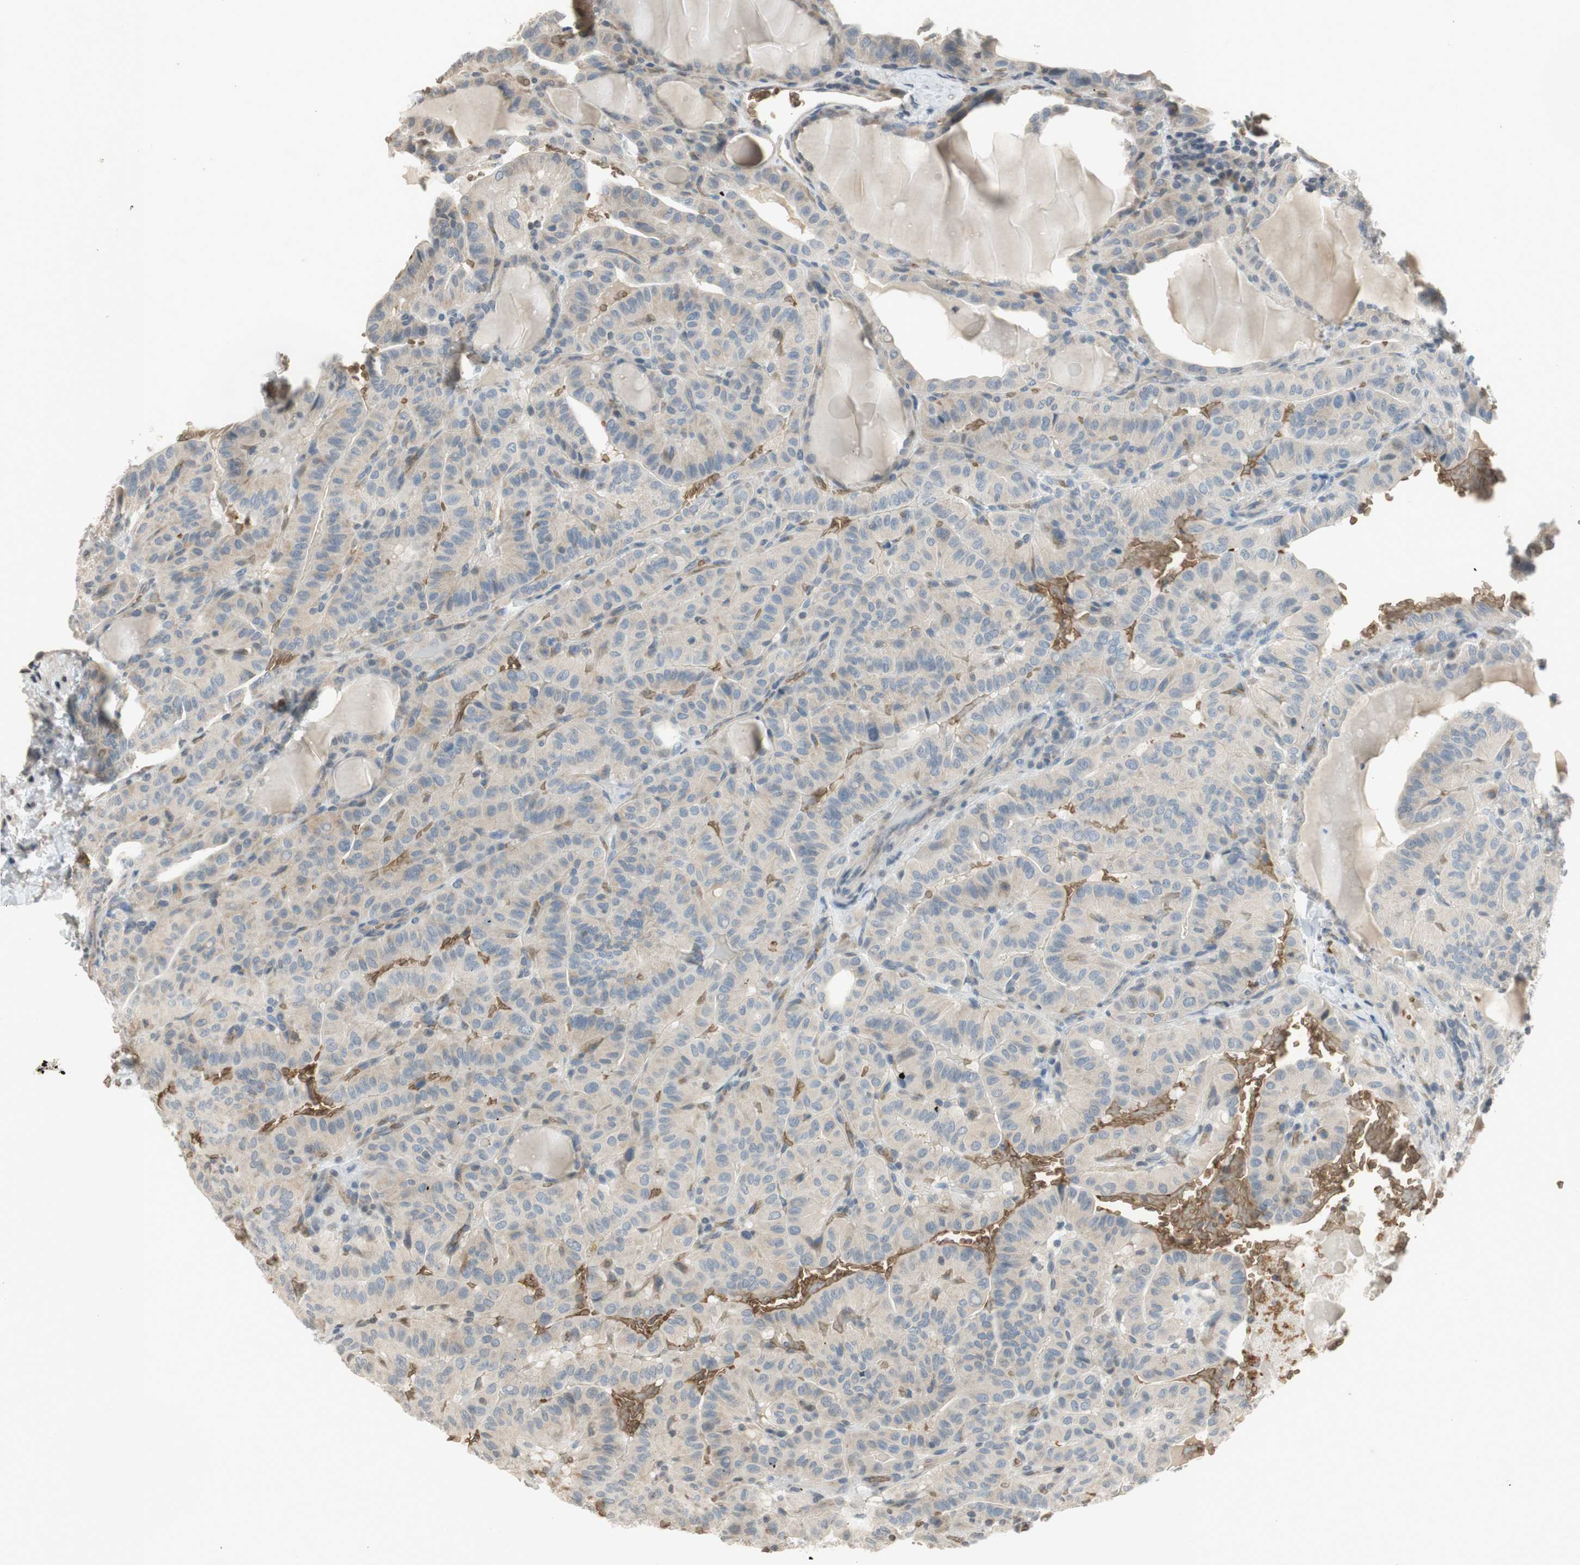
{"staining": {"intensity": "negative", "quantity": "none", "location": "none"}, "tissue": "thyroid cancer", "cell_type": "Tumor cells", "image_type": "cancer", "snomed": [{"axis": "morphology", "description": "Papillary adenocarcinoma, NOS"}, {"axis": "topography", "description": "Thyroid gland"}], "caption": "Thyroid papillary adenocarcinoma was stained to show a protein in brown. There is no significant staining in tumor cells. Brightfield microscopy of IHC stained with DAB (brown) and hematoxylin (blue), captured at high magnification.", "gene": "GYPC", "patient": {"sex": "male", "age": 77}}